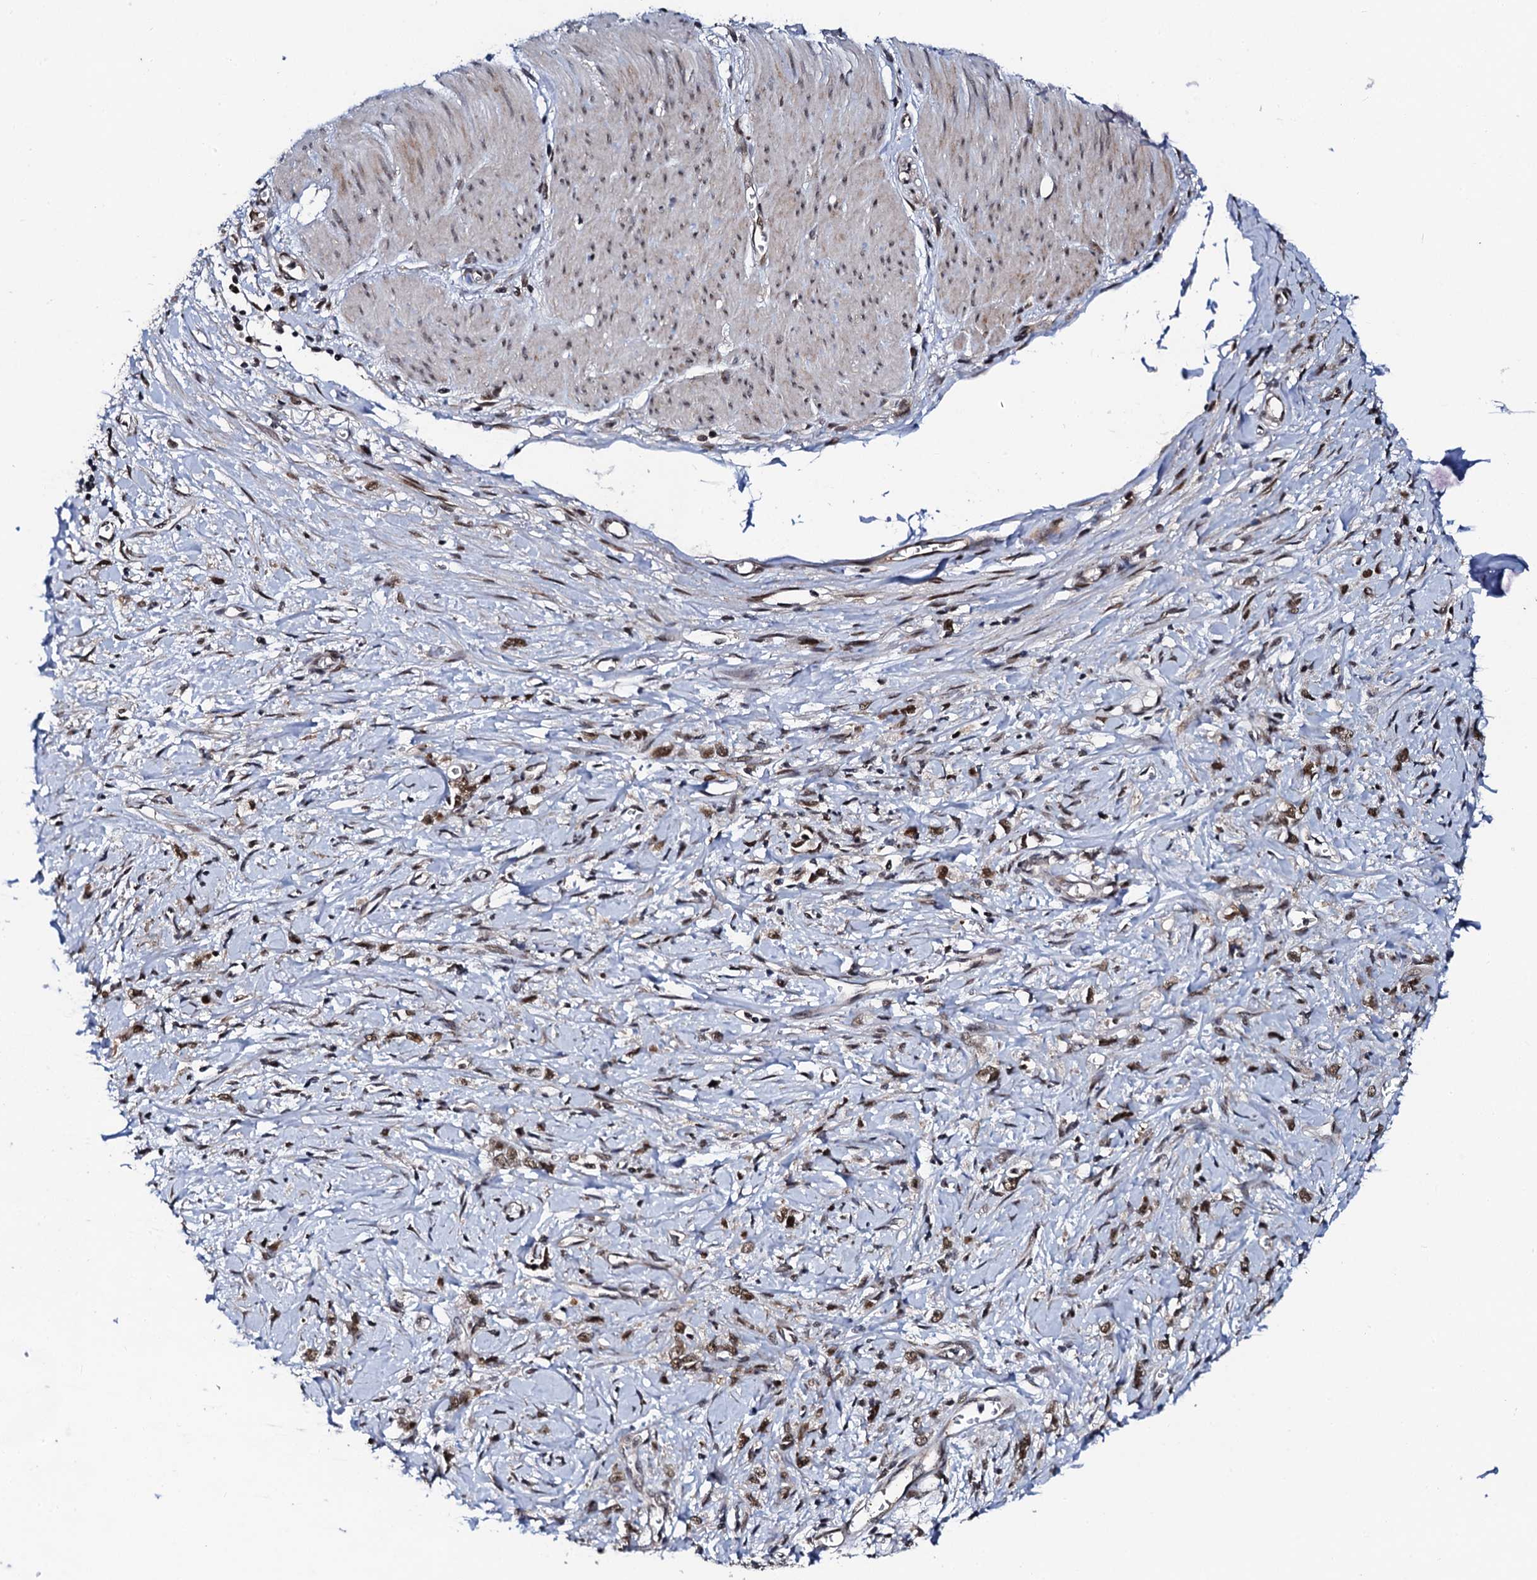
{"staining": {"intensity": "moderate", "quantity": ">75%", "location": "nuclear"}, "tissue": "stomach cancer", "cell_type": "Tumor cells", "image_type": "cancer", "snomed": [{"axis": "morphology", "description": "Adenocarcinoma, NOS"}, {"axis": "topography", "description": "Stomach"}], "caption": "Immunohistochemical staining of stomach cancer (adenocarcinoma) displays medium levels of moderate nuclear expression in approximately >75% of tumor cells. The protein of interest is stained brown, and the nuclei are stained in blue (DAB (3,3'-diaminobenzidine) IHC with brightfield microscopy, high magnification).", "gene": "CSTF3", "patient": {"sex": "female", "age": 76}}